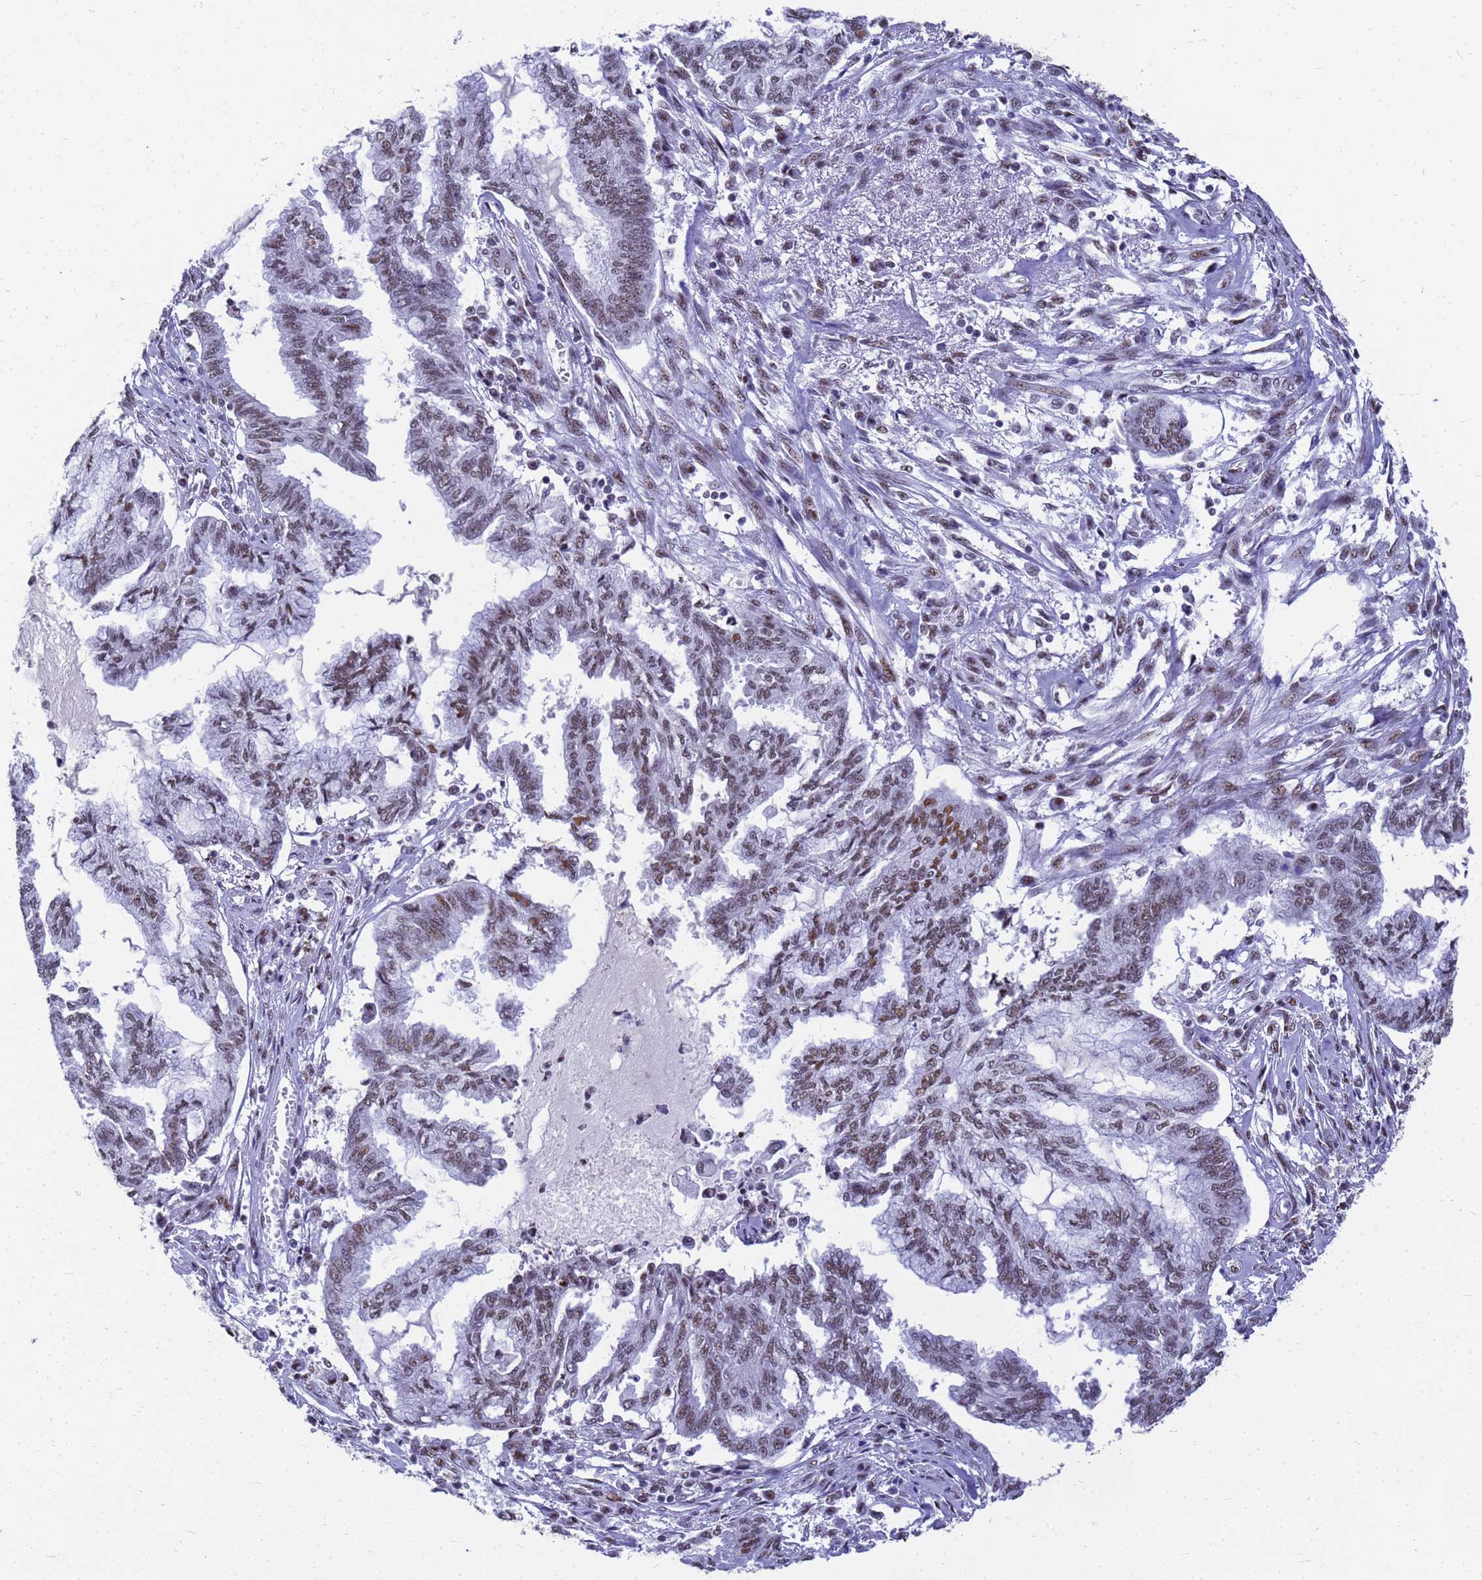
{"staining": {"intensity": "weak", "quantity": ">75%", "location": "nuclear"}, "tissue": "endometrial cancer", "cell_type": "Tumor cells", "image_type": "cancer", "snomed": [{"axis": "morphology", "description": "Adenocarcinoma, NOS"}, {"axis": "topography", "description": "Endometrium"}], "caption": "IHC image of neoplastic tissue: endometrial cancer stained using IHC exhibits low levels of weak protein expression localized specifically in the nuclear of tumor cells, appearing as a nuclear brown color.", "gene": "SART3", "patient": {"sex": "female", "age": 86}}